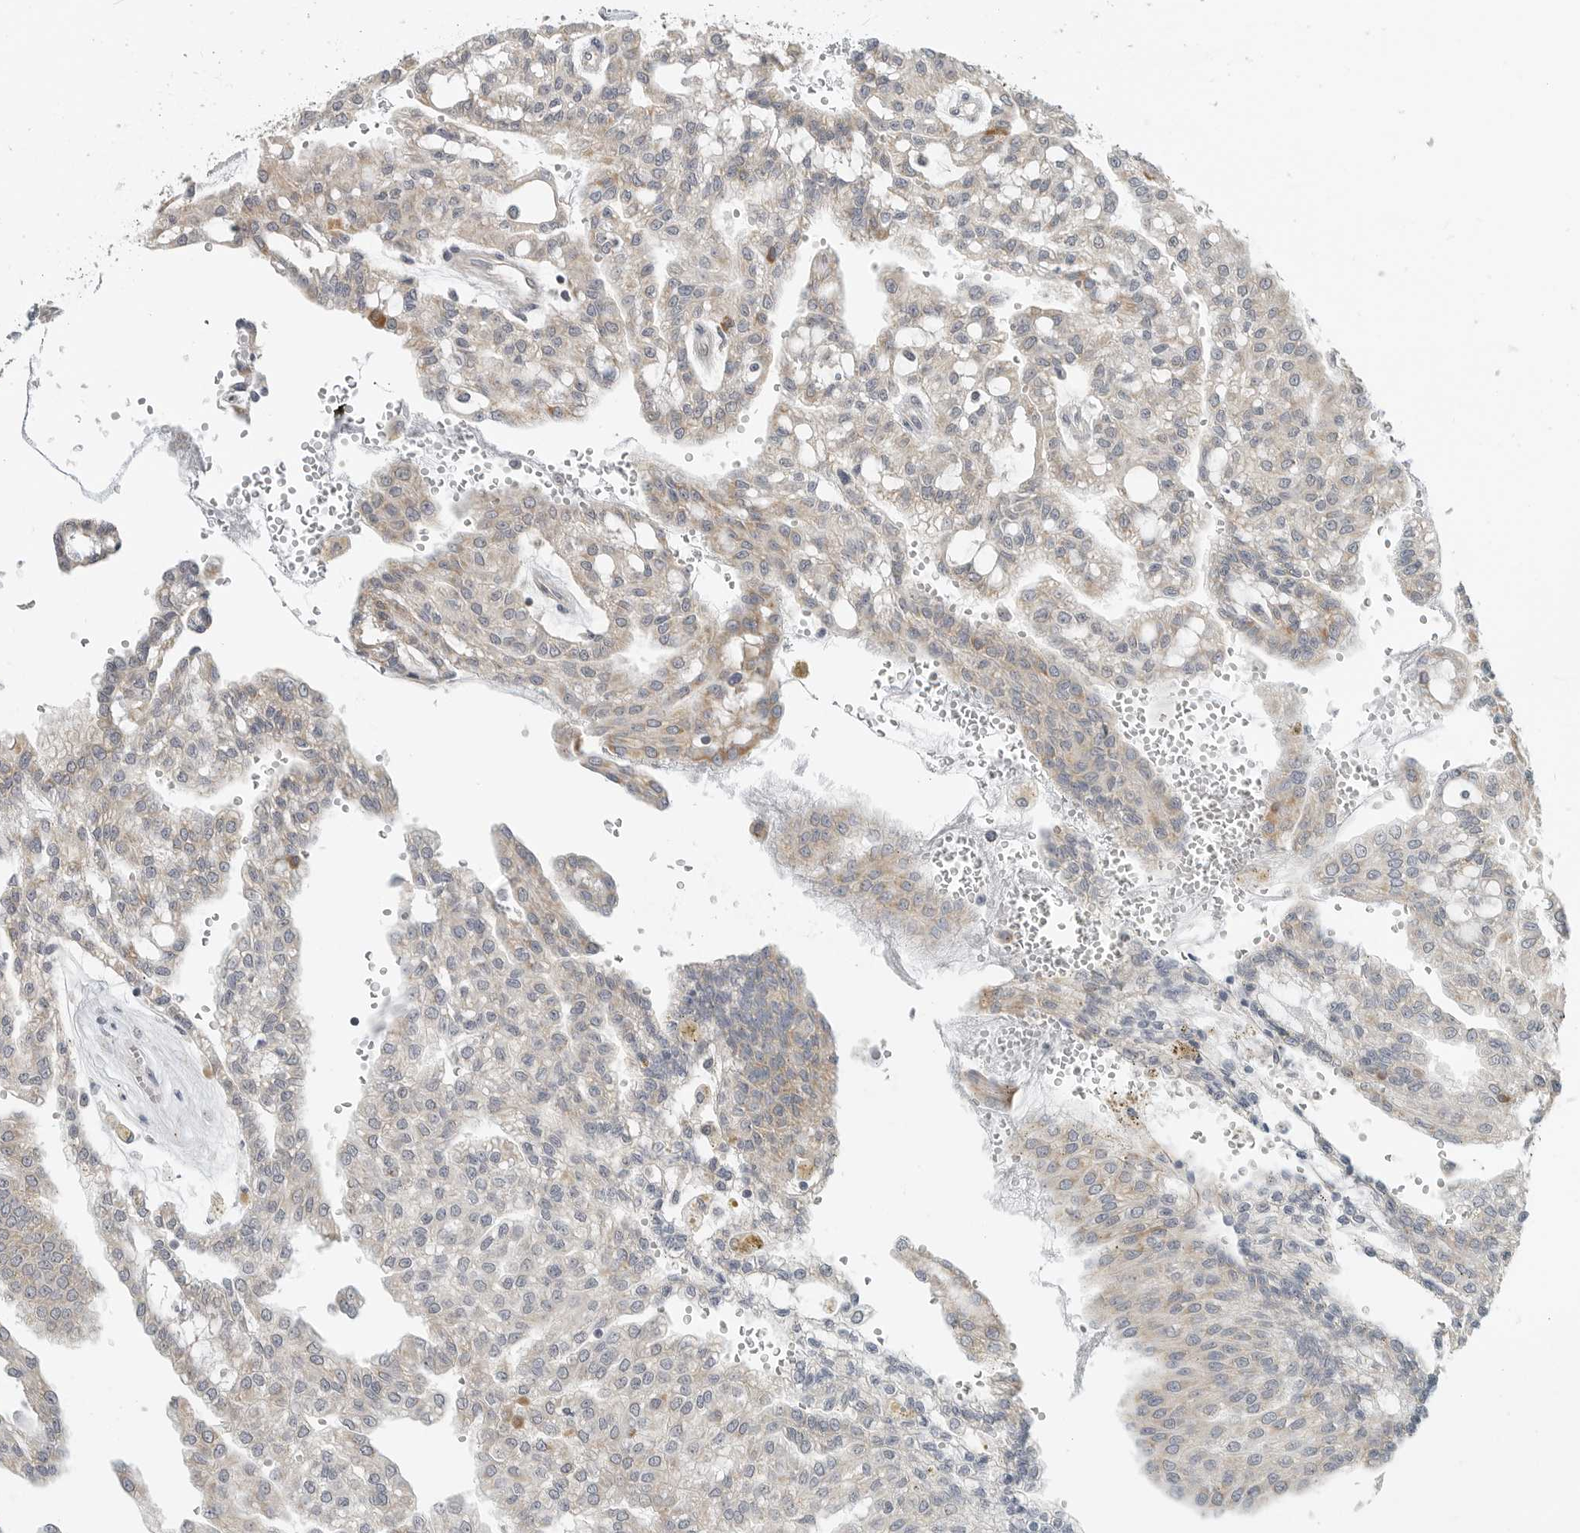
{"staining": {"intensity": "weak", "quantity": ">75%", "location": "cytoplasmic/membranous"}, "tissue": "renal cancer", "cell_type": "Tumor cells", "image_type": "cancer", "snomed": [{"axis": "morphology", "description": "Adenocarcinoma, NOS"}, {"axis": "topography", "description": "Kidney"}], "caption": "Tumor cells show low levels of weak cytoplasmic/membranous expression in approximately >75% of cells in human adenocarcinoma (renal). (Stains: DAB (3,3'-diaminobenzidine) in brown, nuclei in blue, Microscopy: brightfield microscopy at high magnification).", "gene": "IL12RB2", "patient": {"sex": "male", "age": 63}}